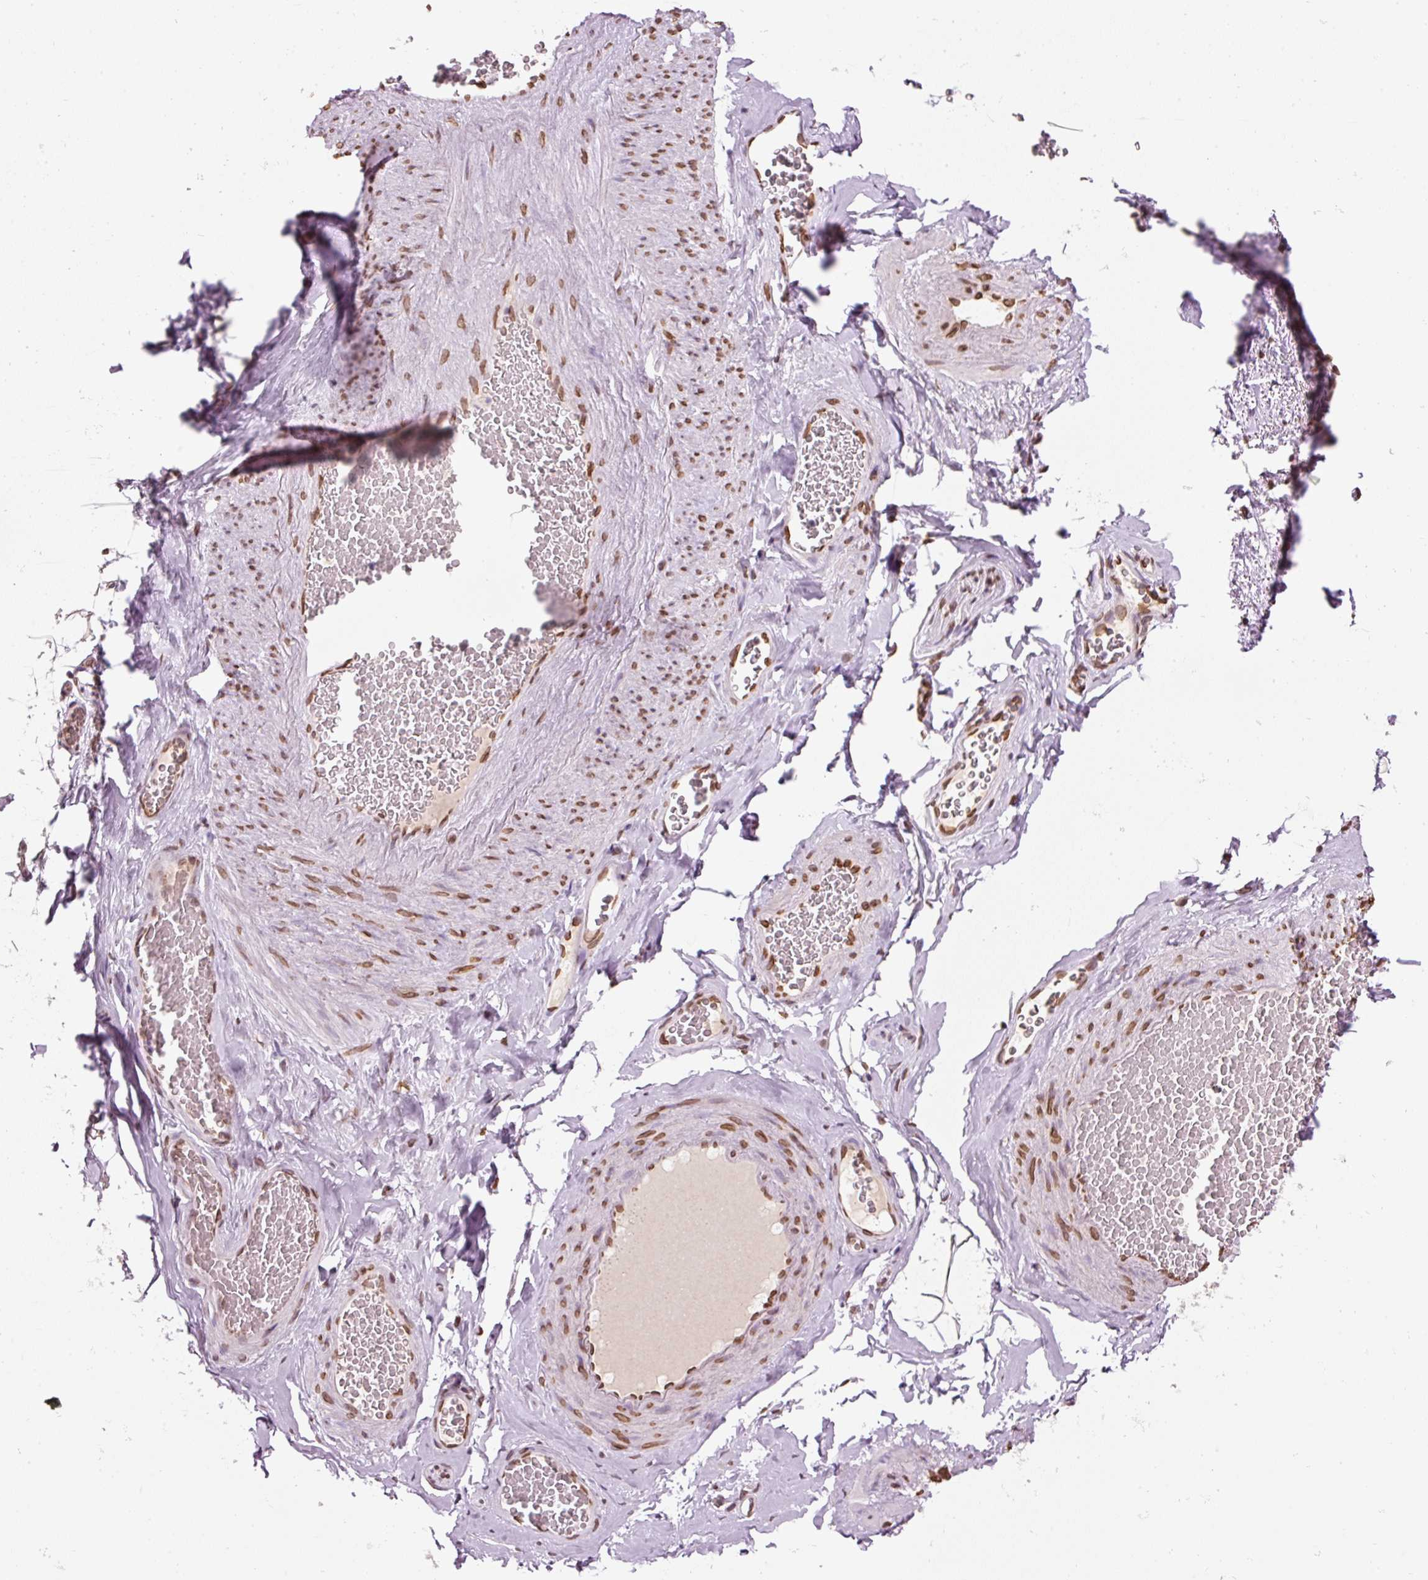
{"staining": {"intensity": "negative", "quantity": "none", "location": "none"}, "tissue": "adipose tissue", "cell_type": "Adipocytes", "image_type": "normal", "snomed": [{"axis": "morphology", "description": "Normal tissue, NOS"}, {"axis": "topography", "description": "Vascular tissue"}, {"axis": "topography", "description": "Peripheral nerve tissue"}], "caption": "Immunohistochemistry of unremarkable adipose tissue reveals no expression in adipocytes.", "gene": "ZNF224", "patient": {"sex": "male", "age": 41}}